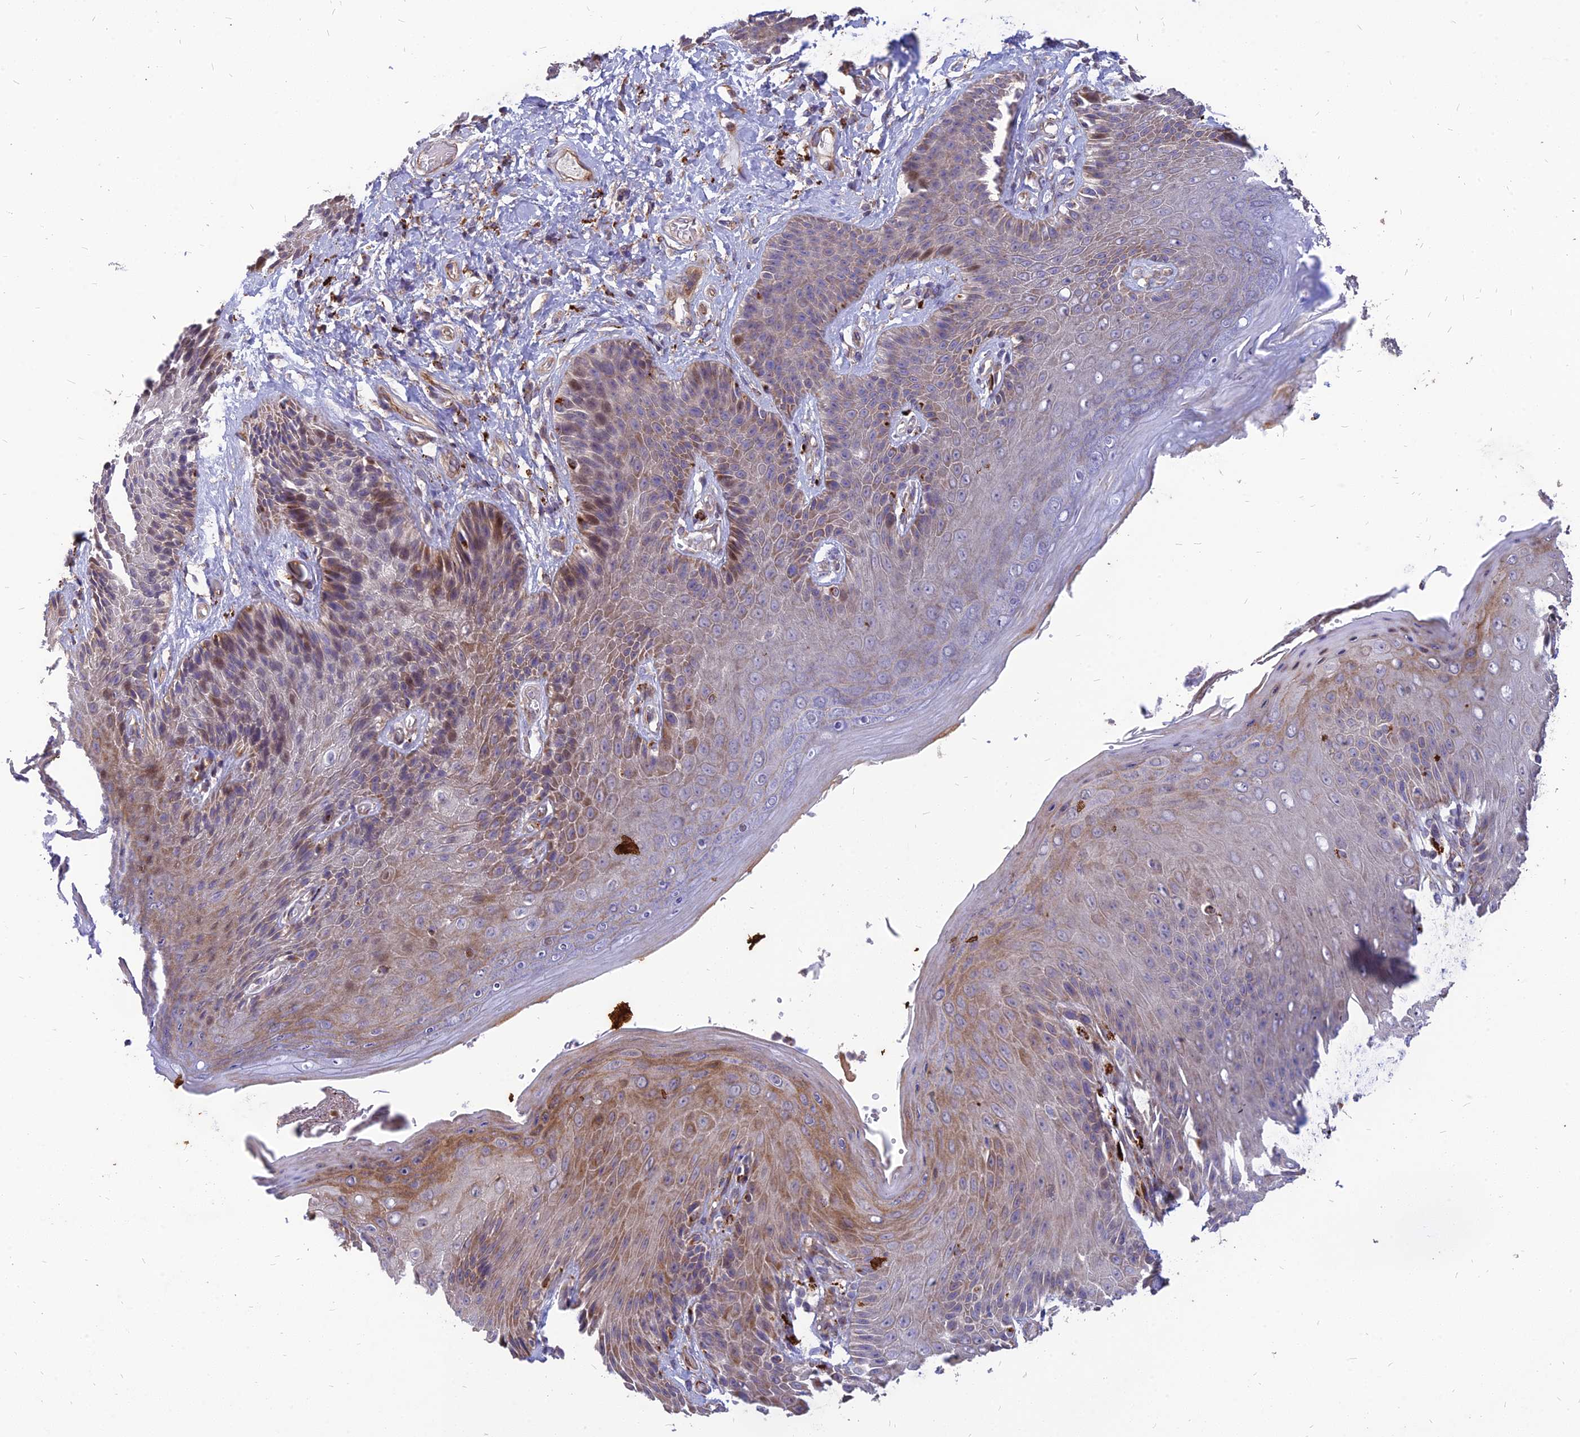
{"staining": {"intensity": "moderate", "quantity": "<25%", "location": "cytoplasmic/membranous,nuclear"}, "tissue": "skin", "cell_type": "Epidermal cells", "image_type": "normal", "snomed": [{"axis": "morphology", "description": "Normal tissue, NOS"}, {"axis": "topography", "description": "Anal"}], "caption": "Protein expression analysis of unremarkable skin reveals moderate cytoplasmic/membranous,nuclear positivity in about <25% of epidermal cells. (IHC, brightfield microscopy, high magnification).", "gene": "ST3GAL6", "patient": {"sex": "female", "age": 89}}